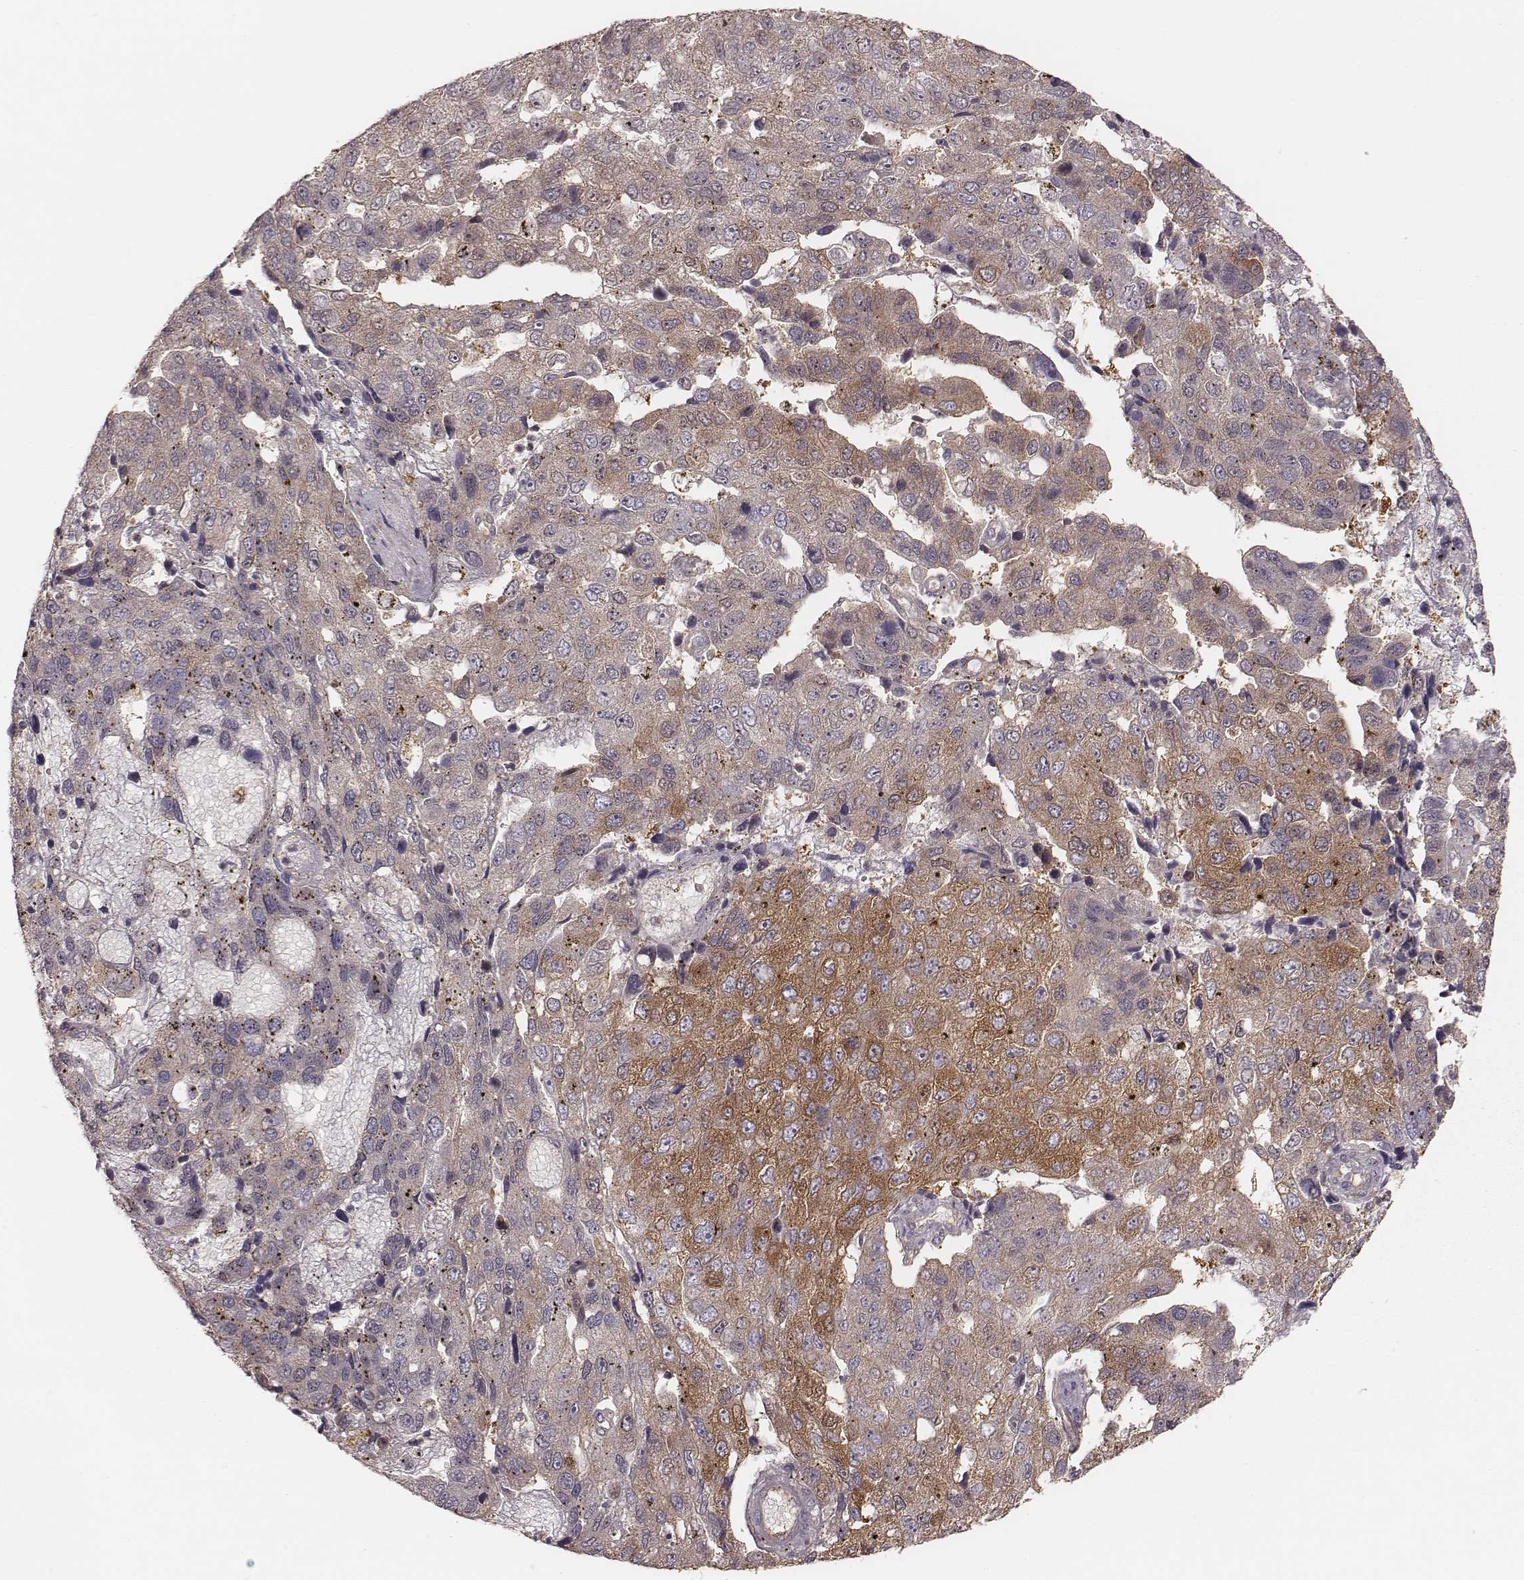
{"staining": {"intensity": "weak", "quantity": "25%-75%", "location": "cytoplasmic/membranous"}, "tissue": "pancreatic cancer", "cell_type": "Tumor cells", "image_type": "cancer", "snomed": [{"axis": "morphology", "description": "Adenocarcinoma, NOS"}, {"axis": "topography", "description": "Pancreas"}], "caption": "Weak cytoplasmic/membranous expression is present in approximately 25%-75% of tumor cells in pancreatic adenocarcinoma.", "gene": "CARS1", "patient": {"sex": "female", "age": 61}}